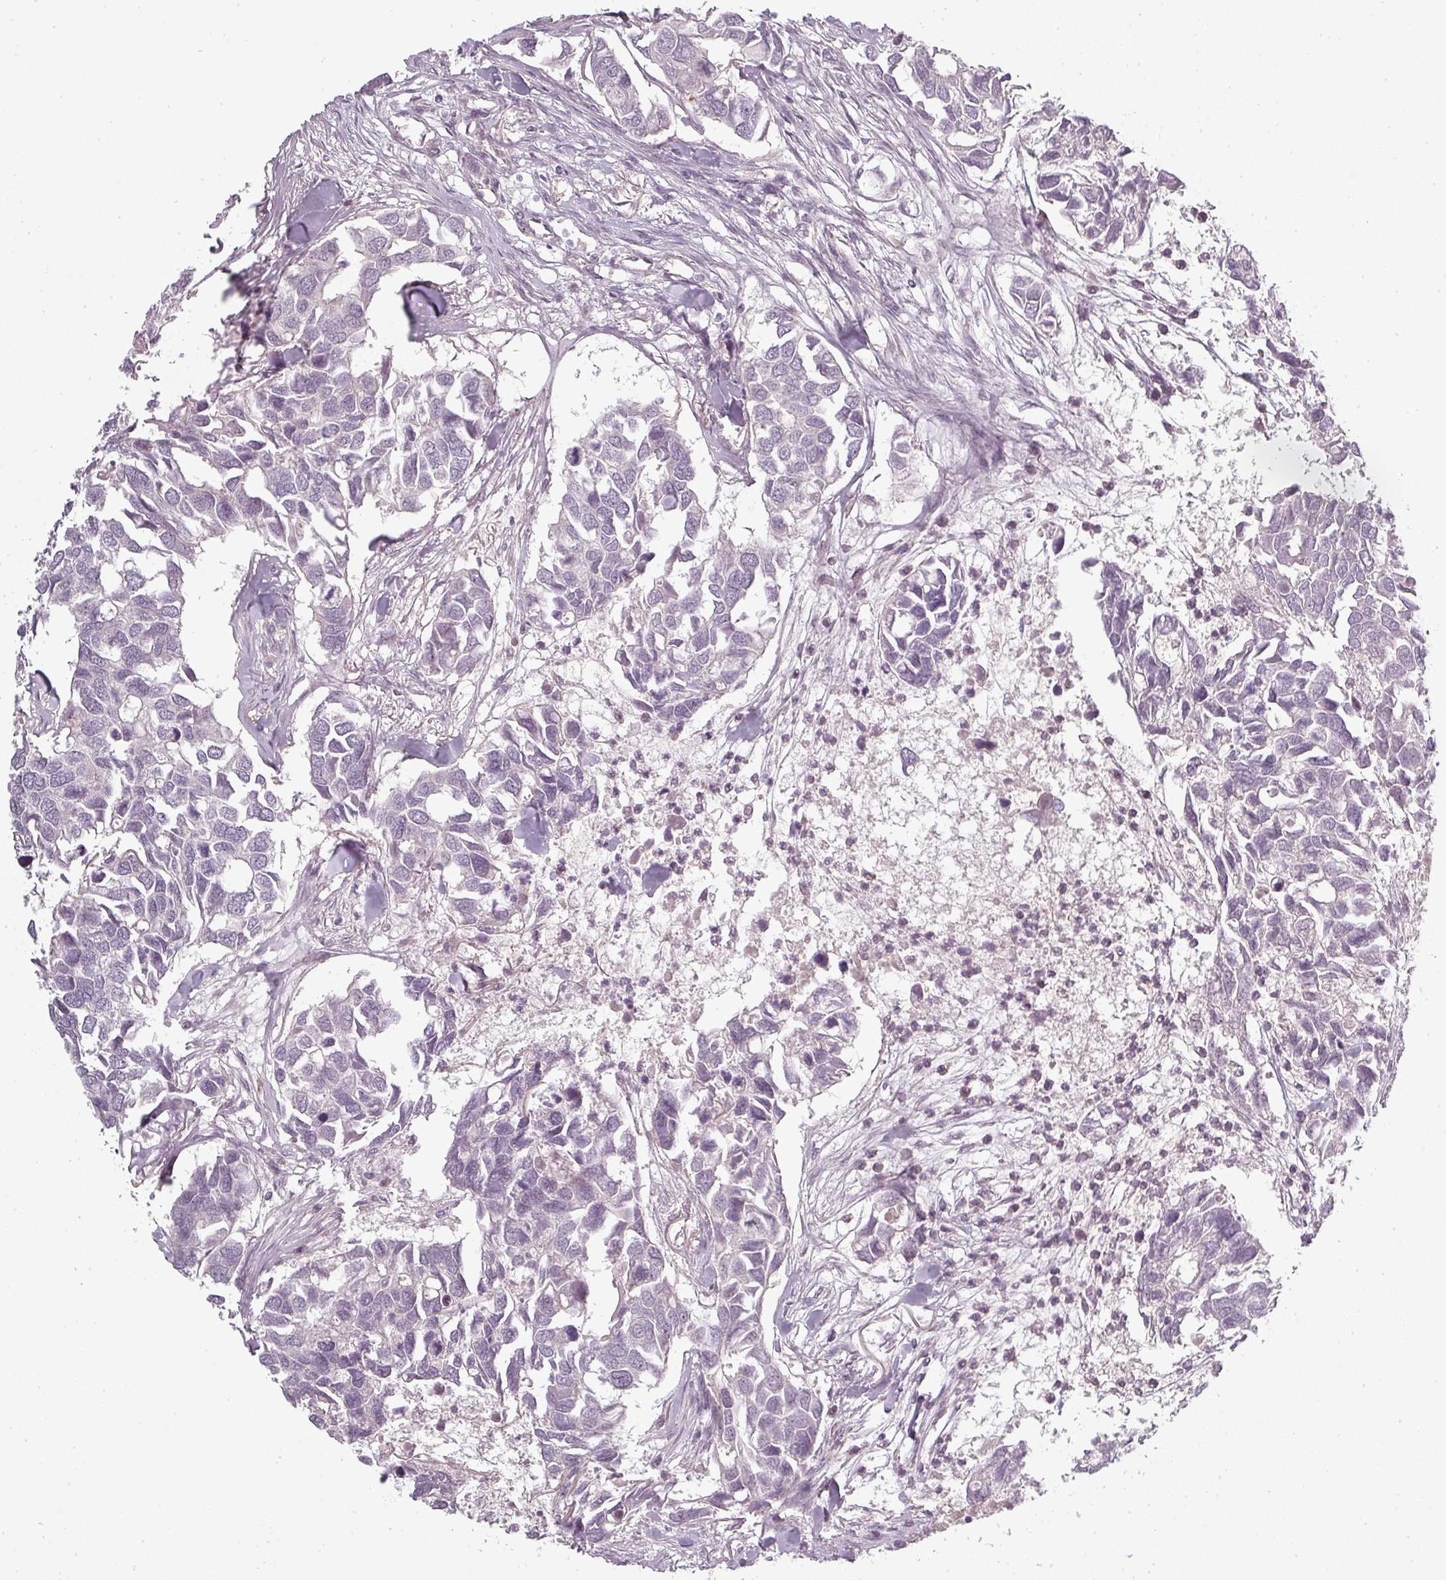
{"staining": {"intensity": "negative", "quantity": "none", "location": "none"}, "tissue": "breast cancer", "cell_type": "Tumor cells", "image_type": "cancer", "snomed": [{"axis": "morphology", "description": "Duct carcinoma"}, {"axis": "topography", "description": "Breast"}], "caption": "A photomicrograph of breast invasive ductal carcinoma stained for a protein reveals no brown staining in tumor cells. The staining was performed using DAB to visualize the protein expression in brown, while the nuclei were stained in blue with hematoxylin (Magnification: 20x).", "gene": "SLC16A9", "patient": {"sex": "female", "age": 83}}